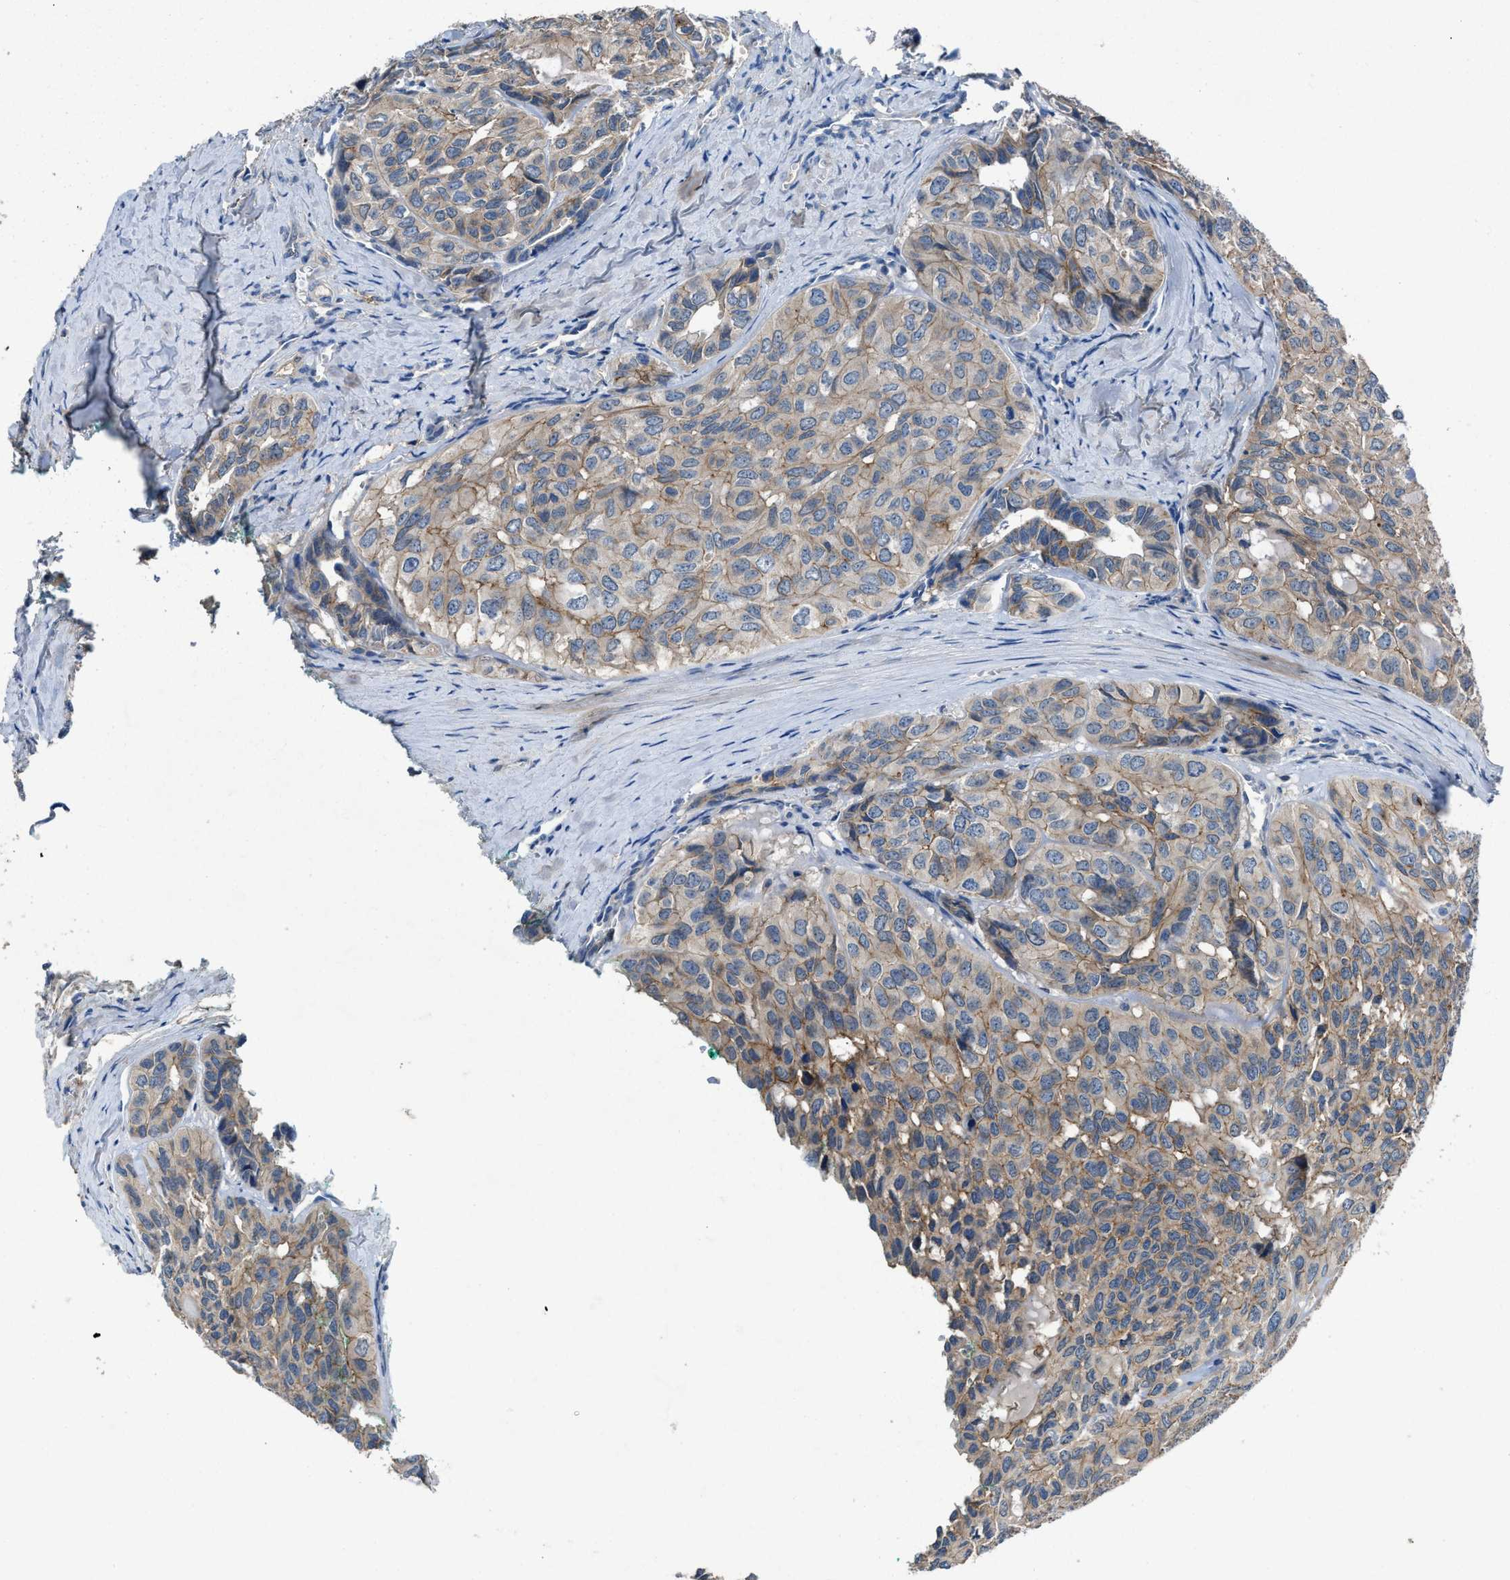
{"staining": {"intensity": "weak", "quantity": ">75%", "location": "cytoplasmic/membranous"}, "tissue": "head and neck cancer", "cell_type": "Tumor cells", "image_type": "cancer", "snomed": [{"axis": "morphology", "description": "Adenocarcinoma, NOS"}, {"axis": "topography", "description": "Salivary gland, NOS"}, {"axis": "topography", "description": "Head-Neck"}], "caption": "A photomicrograph showing weak cytoplasmic/membranous expression in about >75% of tumor cells in head and neck cancer (adenocarcinoma), as visualized by brown immunohistochemical staining.", "gene": "PTGFRN", "patient": {"sex": "female", "age": 76}}